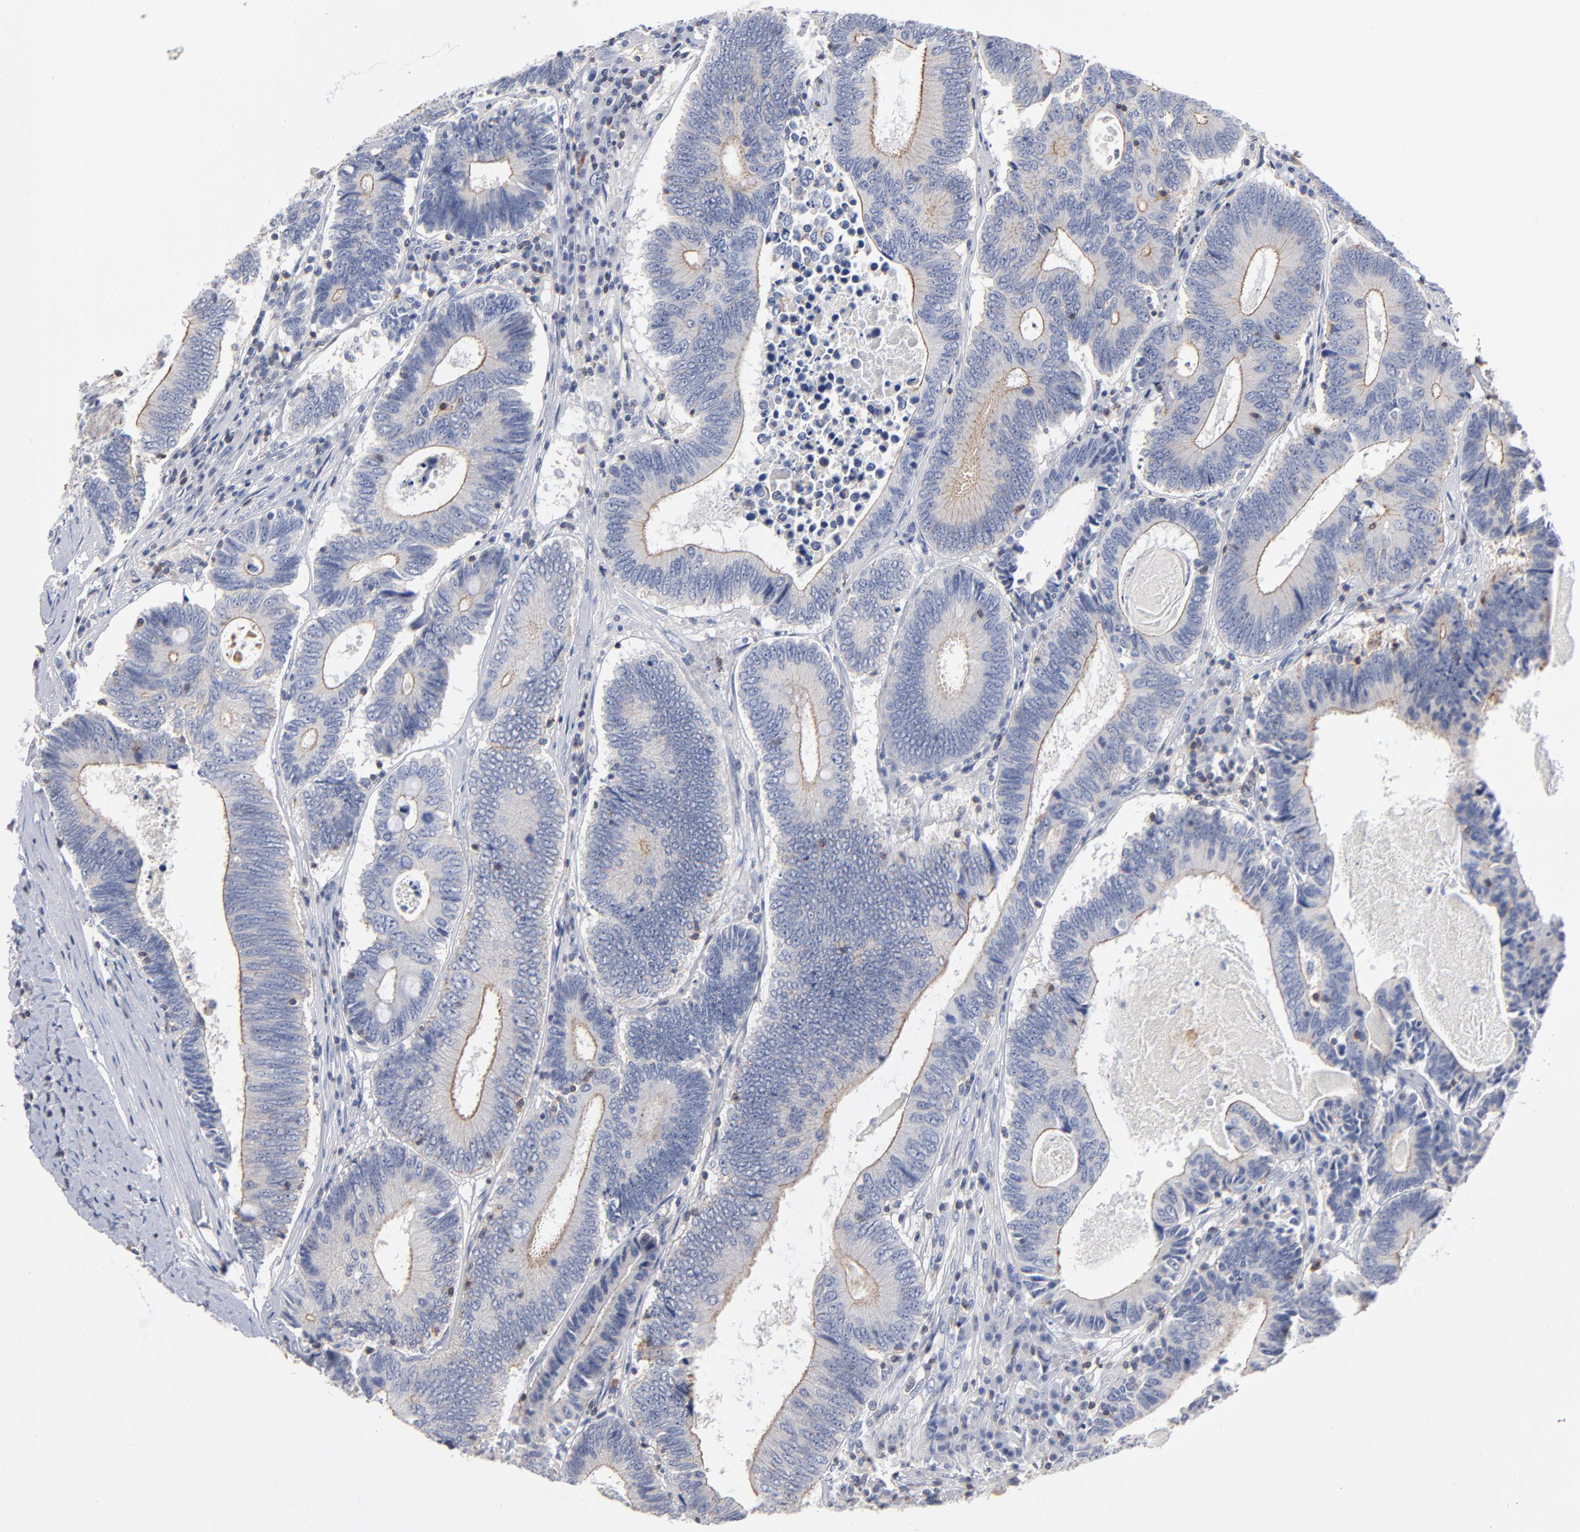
{"staining": {"intensity": "weak", "quantity": ">75%", "location": "cytoplasmic/membranous"}, "tissue": "colorectal cancer", "cell_type": "Tumor cells", "image_type": "cancer", "snomed": [{"axis": "morphology", "description": "Adenocarcinoma, NOS"}, {"axis": "topography", "description": "Colon"}], "caption": "Immunohistochemistry (DAB (3,3'-diaminobenzidine)) staining of colorectal adenocarcinoma shows weak cytoplasmic/membranous protein positivity in about >75% of tumor cells. (Brightfield microscopy of DAB IHC at high magnification).", "gene": "PDLIM2", "patient": {"sex": "female", "age": 78}}